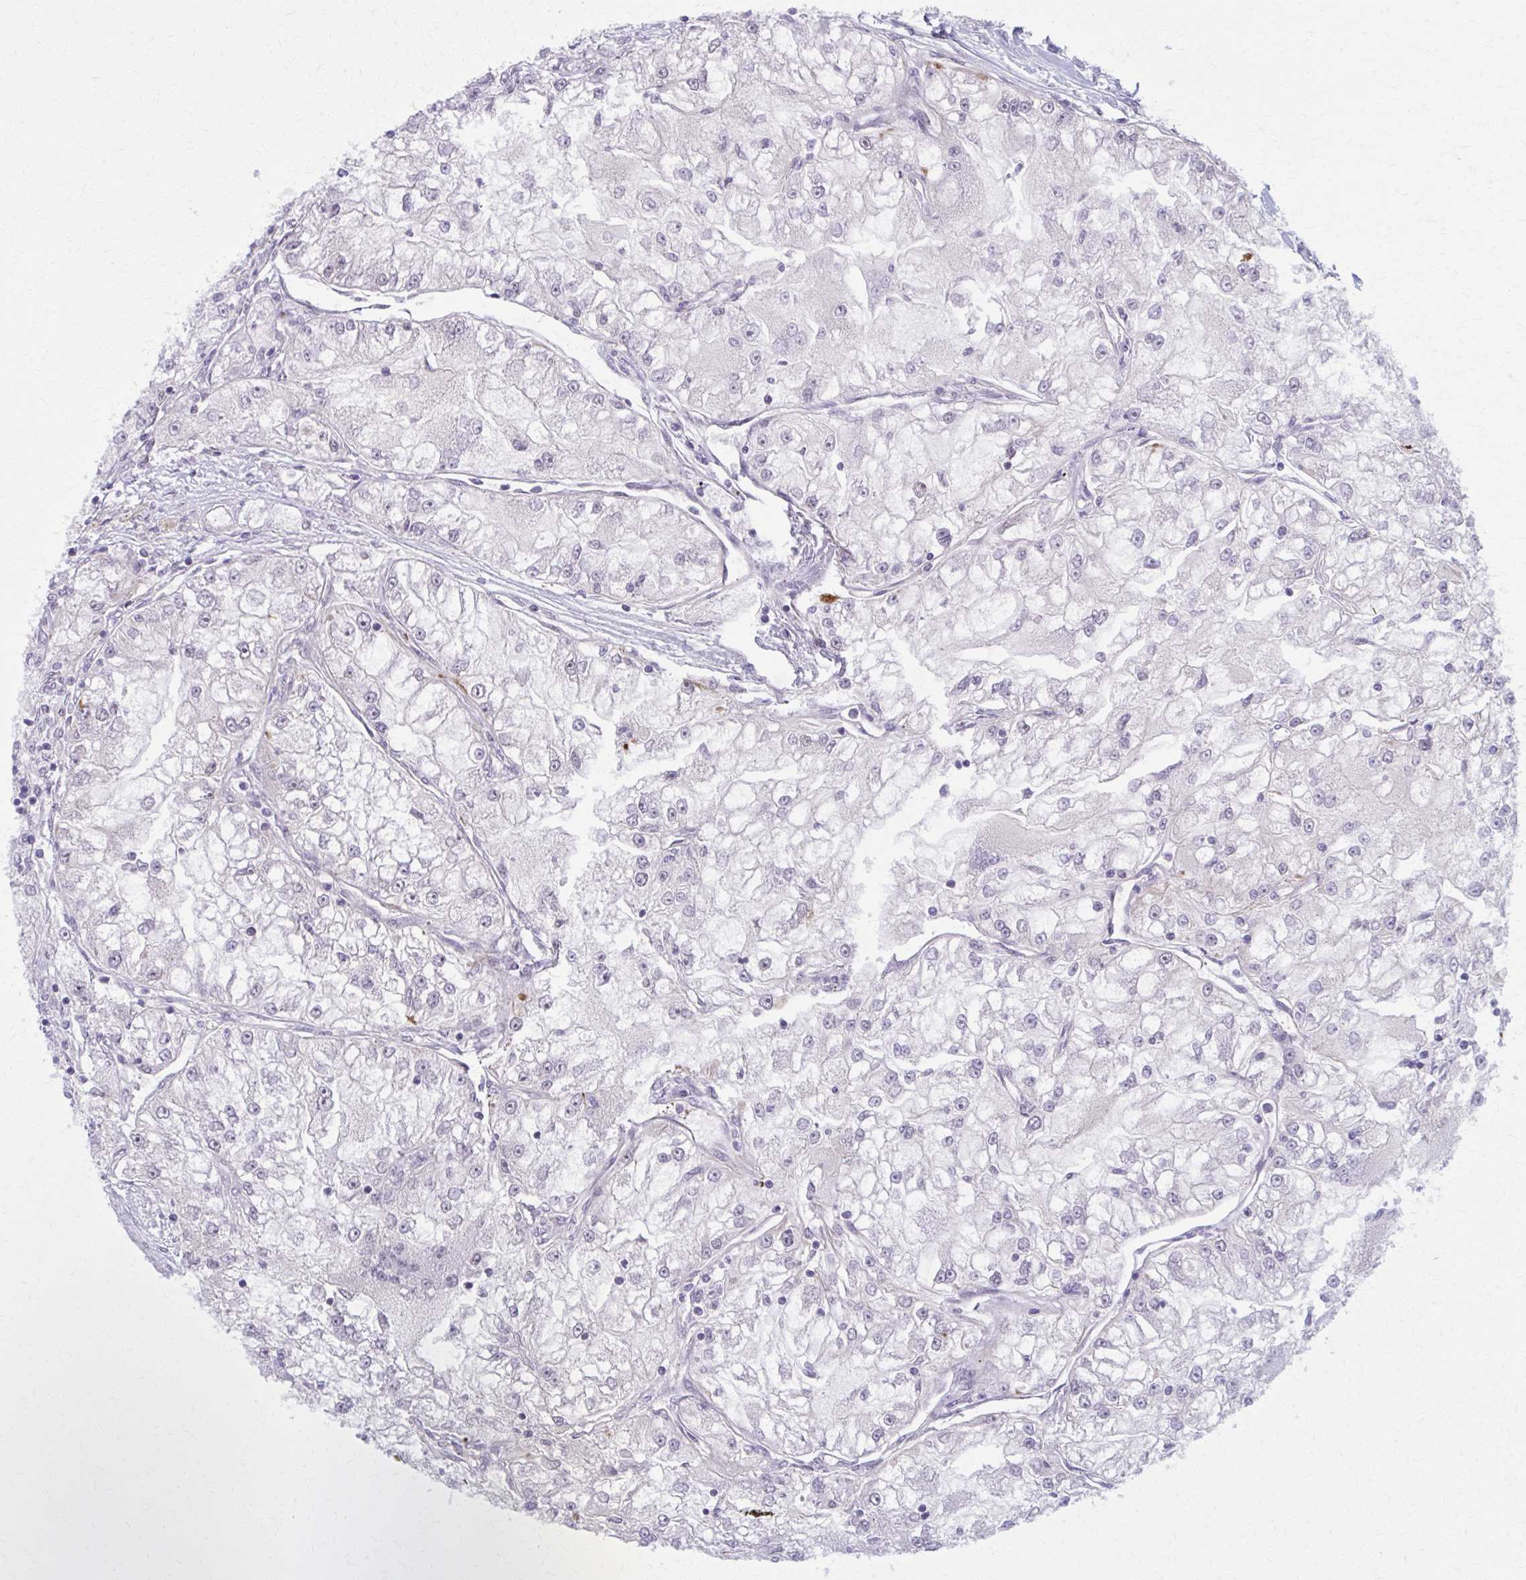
{"staining": {"intensity": "negative", "quantity": "none", "location": "none"}, "tissue": "renal cancer", "cell_type": "Tumor cells", "image_type": "cancer", "snomed": [{"axis": "morphology", "description": "Adenocarcinoma, NOS"}, {"axis": "topography", "description": "Kidney"}], "caption": "An image of adenocarcinoma (renal) stained for a protein exhibits no brown staining in tumor cells. The staining is performed using DAB brown chromogen with nuclei counter-stained in using hematoxylin.", "gene": "NUMBL", "patient": {"sex": "female", "age": 72}}